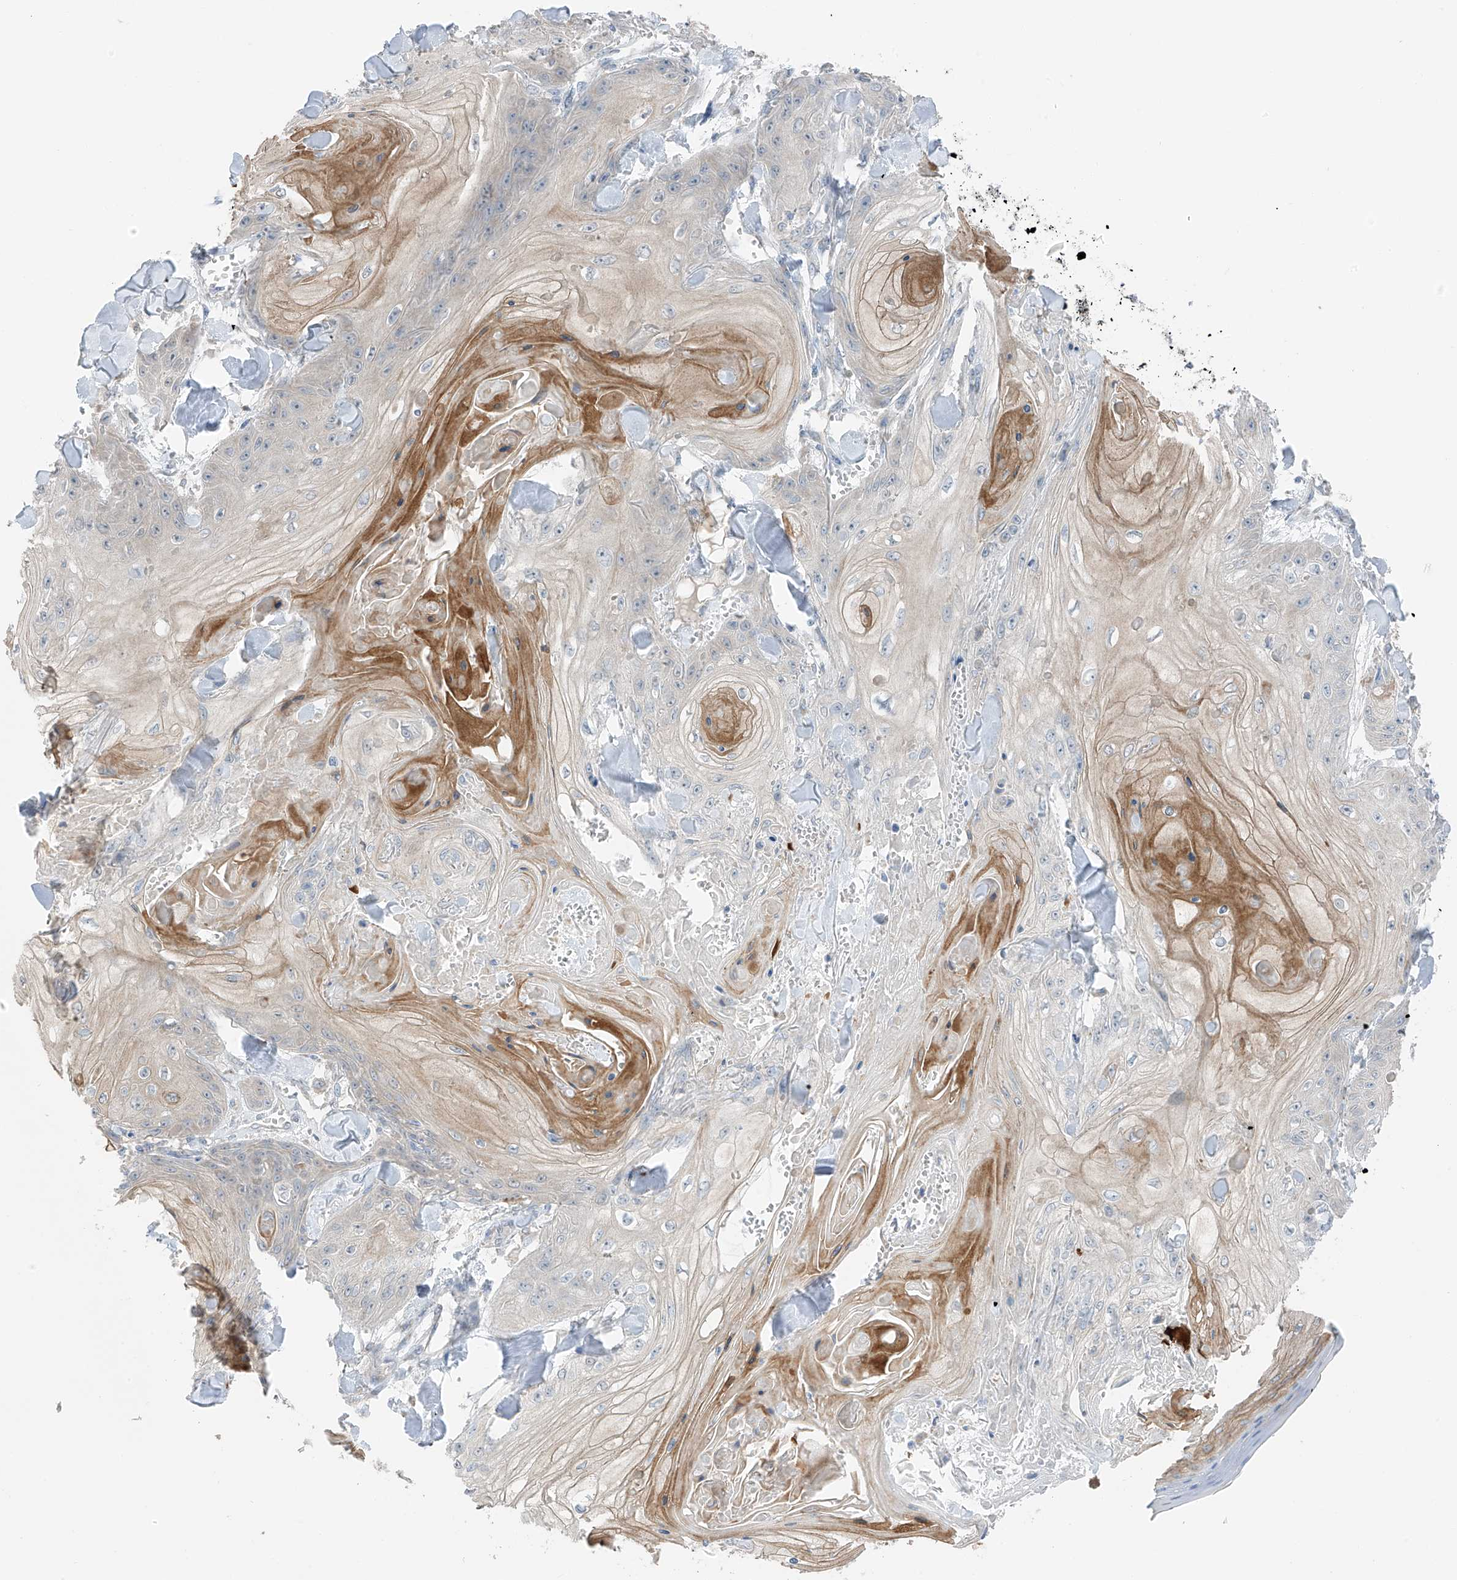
{"staining": {"intensity": "negative", "quantity": "none", "location": "none"}, "tissue": "skin cancer", "cell_type": "Tumor cells", "image_type": "cancer", "snomed": [{"axis": "morphology", "description": "Squamous cell carcinoma, NOS"}, {"axis": "topography", "description": "Skin"}], "caption": "Tumor cells show no significant protein expression in skin squamous cell carcinoma.", "gene": "NALCN", "patient": {"sex": "male", "age": 74}}